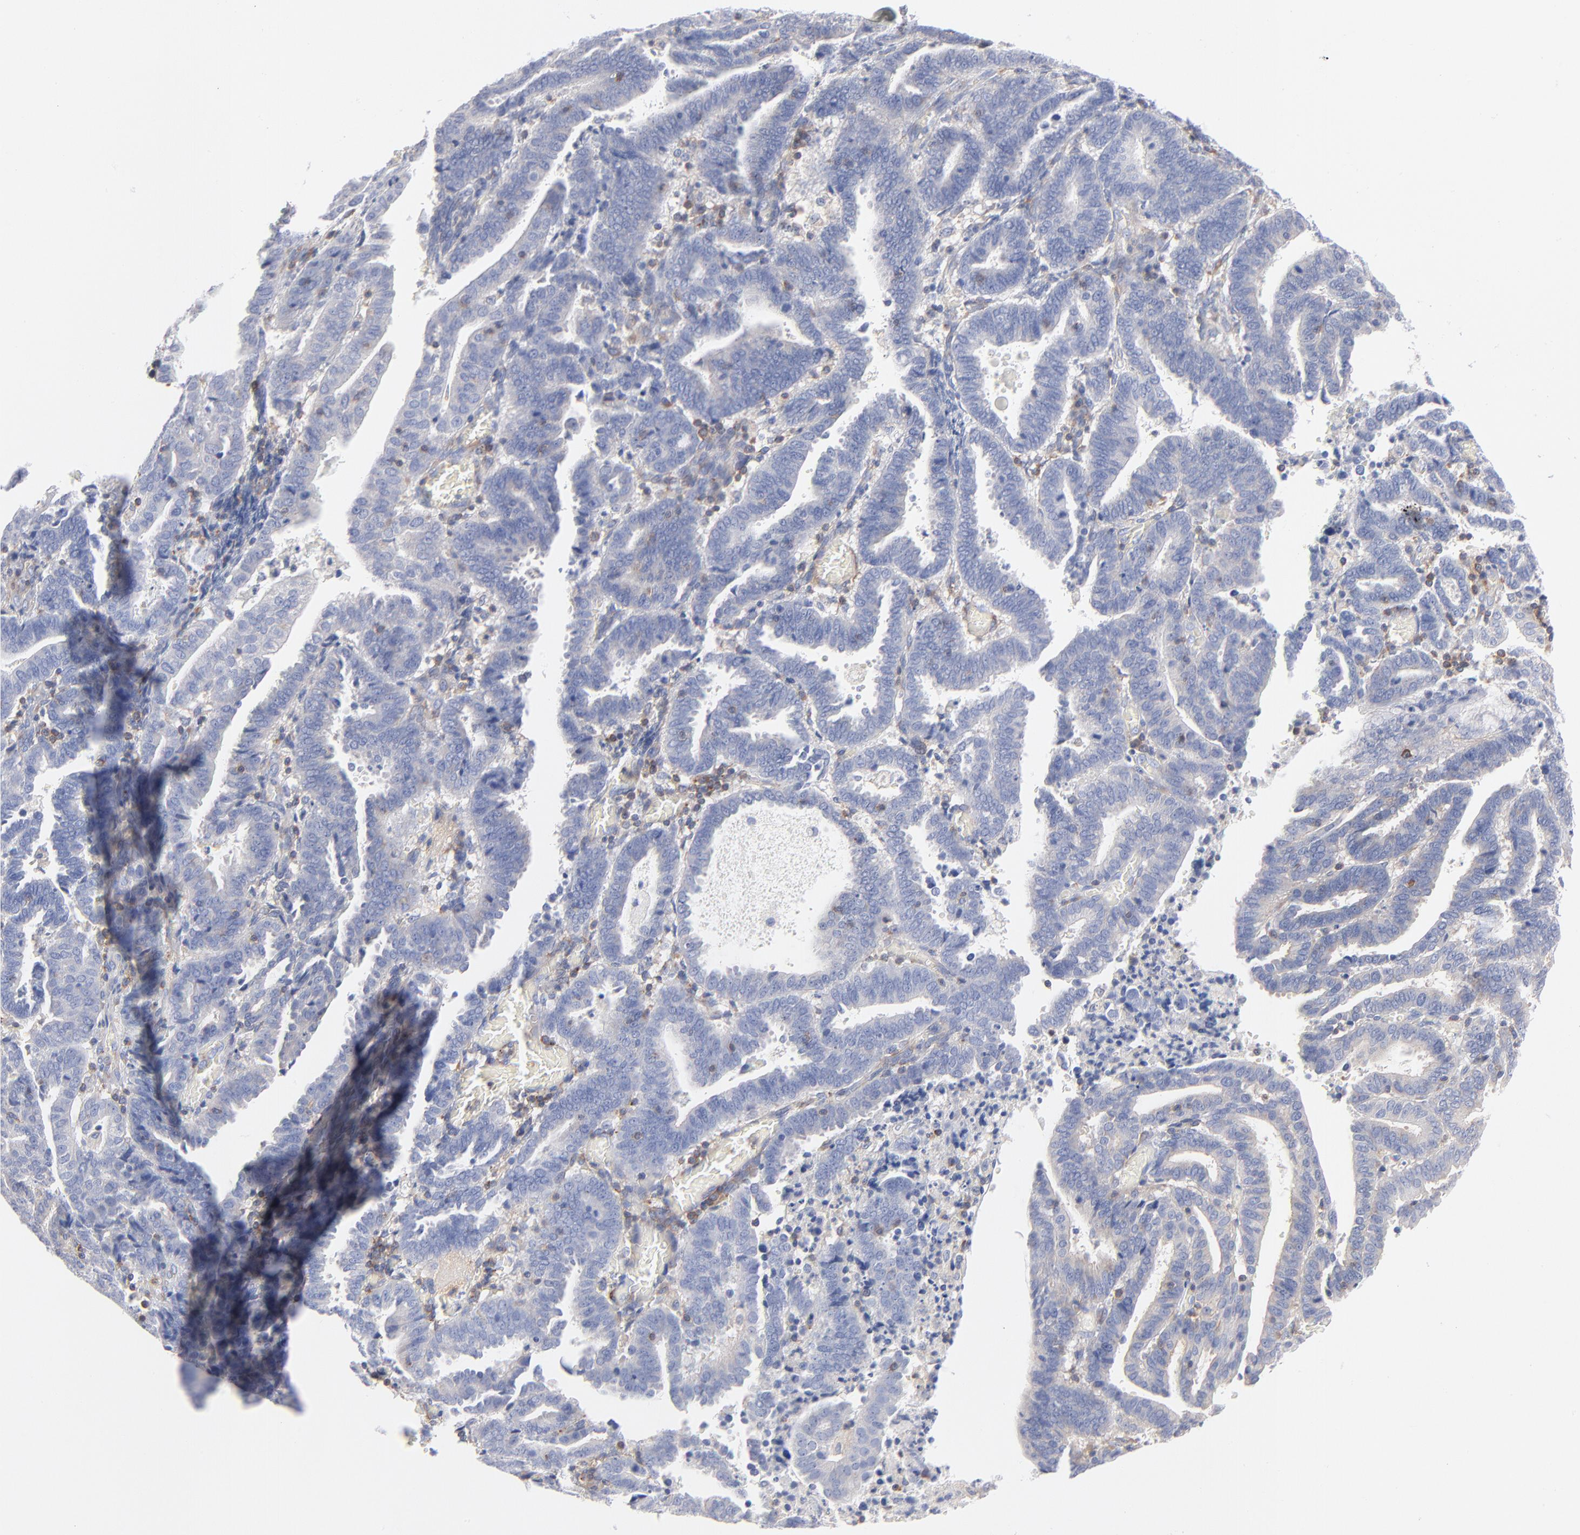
{"staining": {"intensity": "negative", "quantity": "none", "location": "none"}, "tissue": "endometrial cancer", "cell_type": "Tumor cells", "image_type": "cancer", "snomed": [{"axis": "morphology", "description": "Adenocarcinoma, NOS"}, {"axis": "topography", "description": "Uterus"}], "caption": "This is a photomicrograph of IHC staining of endometrial cancer, which shows no staining in tumor cells.", "gene": "SEPTIN6", "patient": {"sex": "female", "age": 83}}